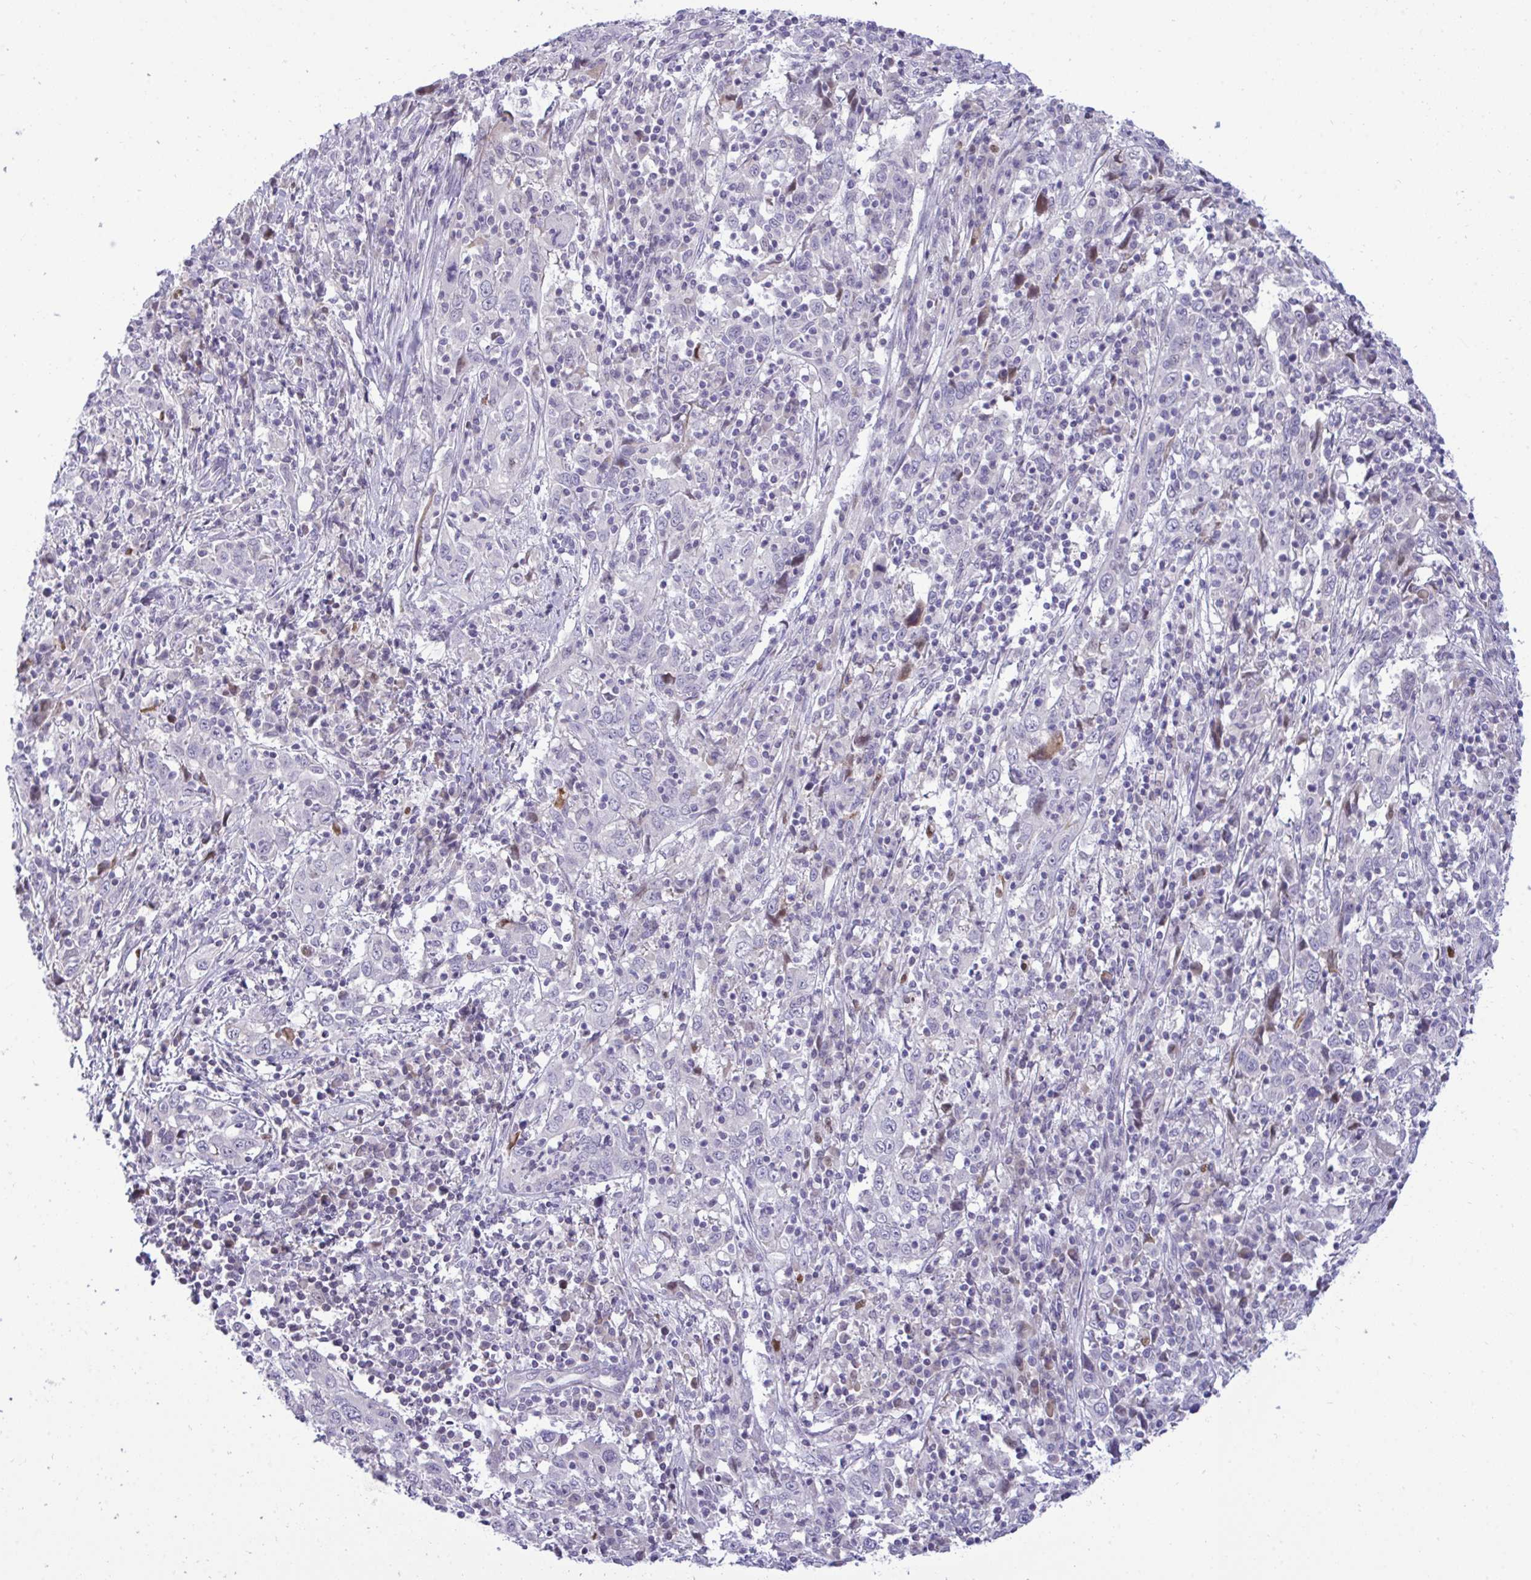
{"staining": {"intensity": "negative", "quantity": "none", "location": "none"}, "tissue": "cervical cancer", "cell_type": "Tumor cells", "image_type": "cancer", "snomed": [{"axis": "morphology", "description": "Squamous cell carcinoma, NOS"}, {"axis": "topography", "description": "Cervix"}], "caption": "Cervical cancer (squamous cell carcinoma) was stained to show a protein in brown. There is no significant positivity in tumor cells. Nuclei are stained in blue.", "gene": "EPOP", "patient": {"sex": "female", "age": 46}}